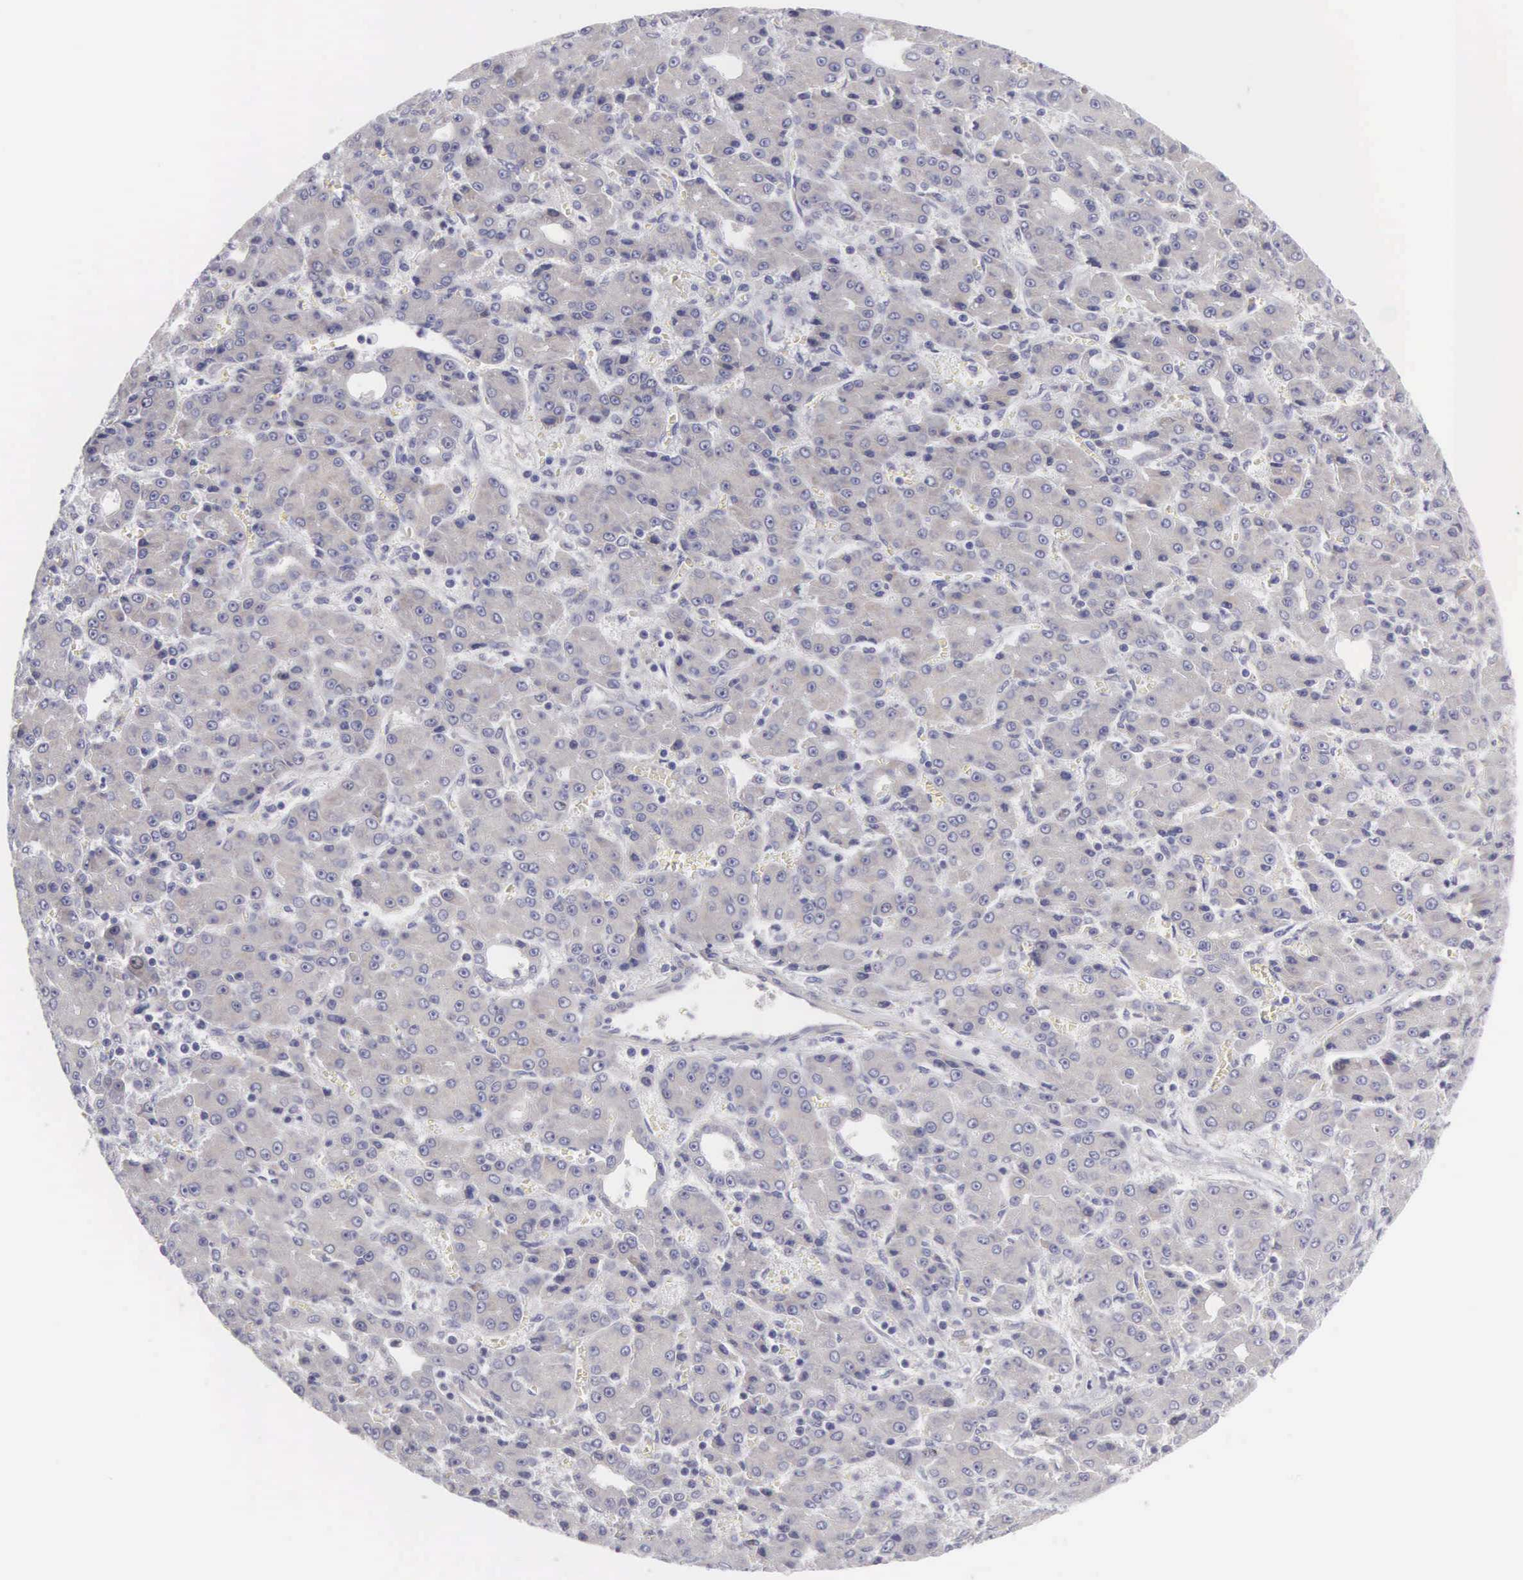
{"staining": {"intensity": "negative", "quantity": "none", "location": "none"}, "tissue": "liver cancer", "cell_type": "Tumor cells", "image_type": "cancer", "snomed": [{"axis": "morphology", "description": "Carcinoma, Hepatocellular, NOS"}, {"axis": "topography", "description": "Liver"}], "caption": "High magnification brightfield microscopy of hepatocellular carcinoma (liver) stained with DAB (brown) and counterstained with hematoxylin (blue): tumor cells show no significant positivity.", "gene": "SOX11", "patient": {"sex": "male", "age": 69}}